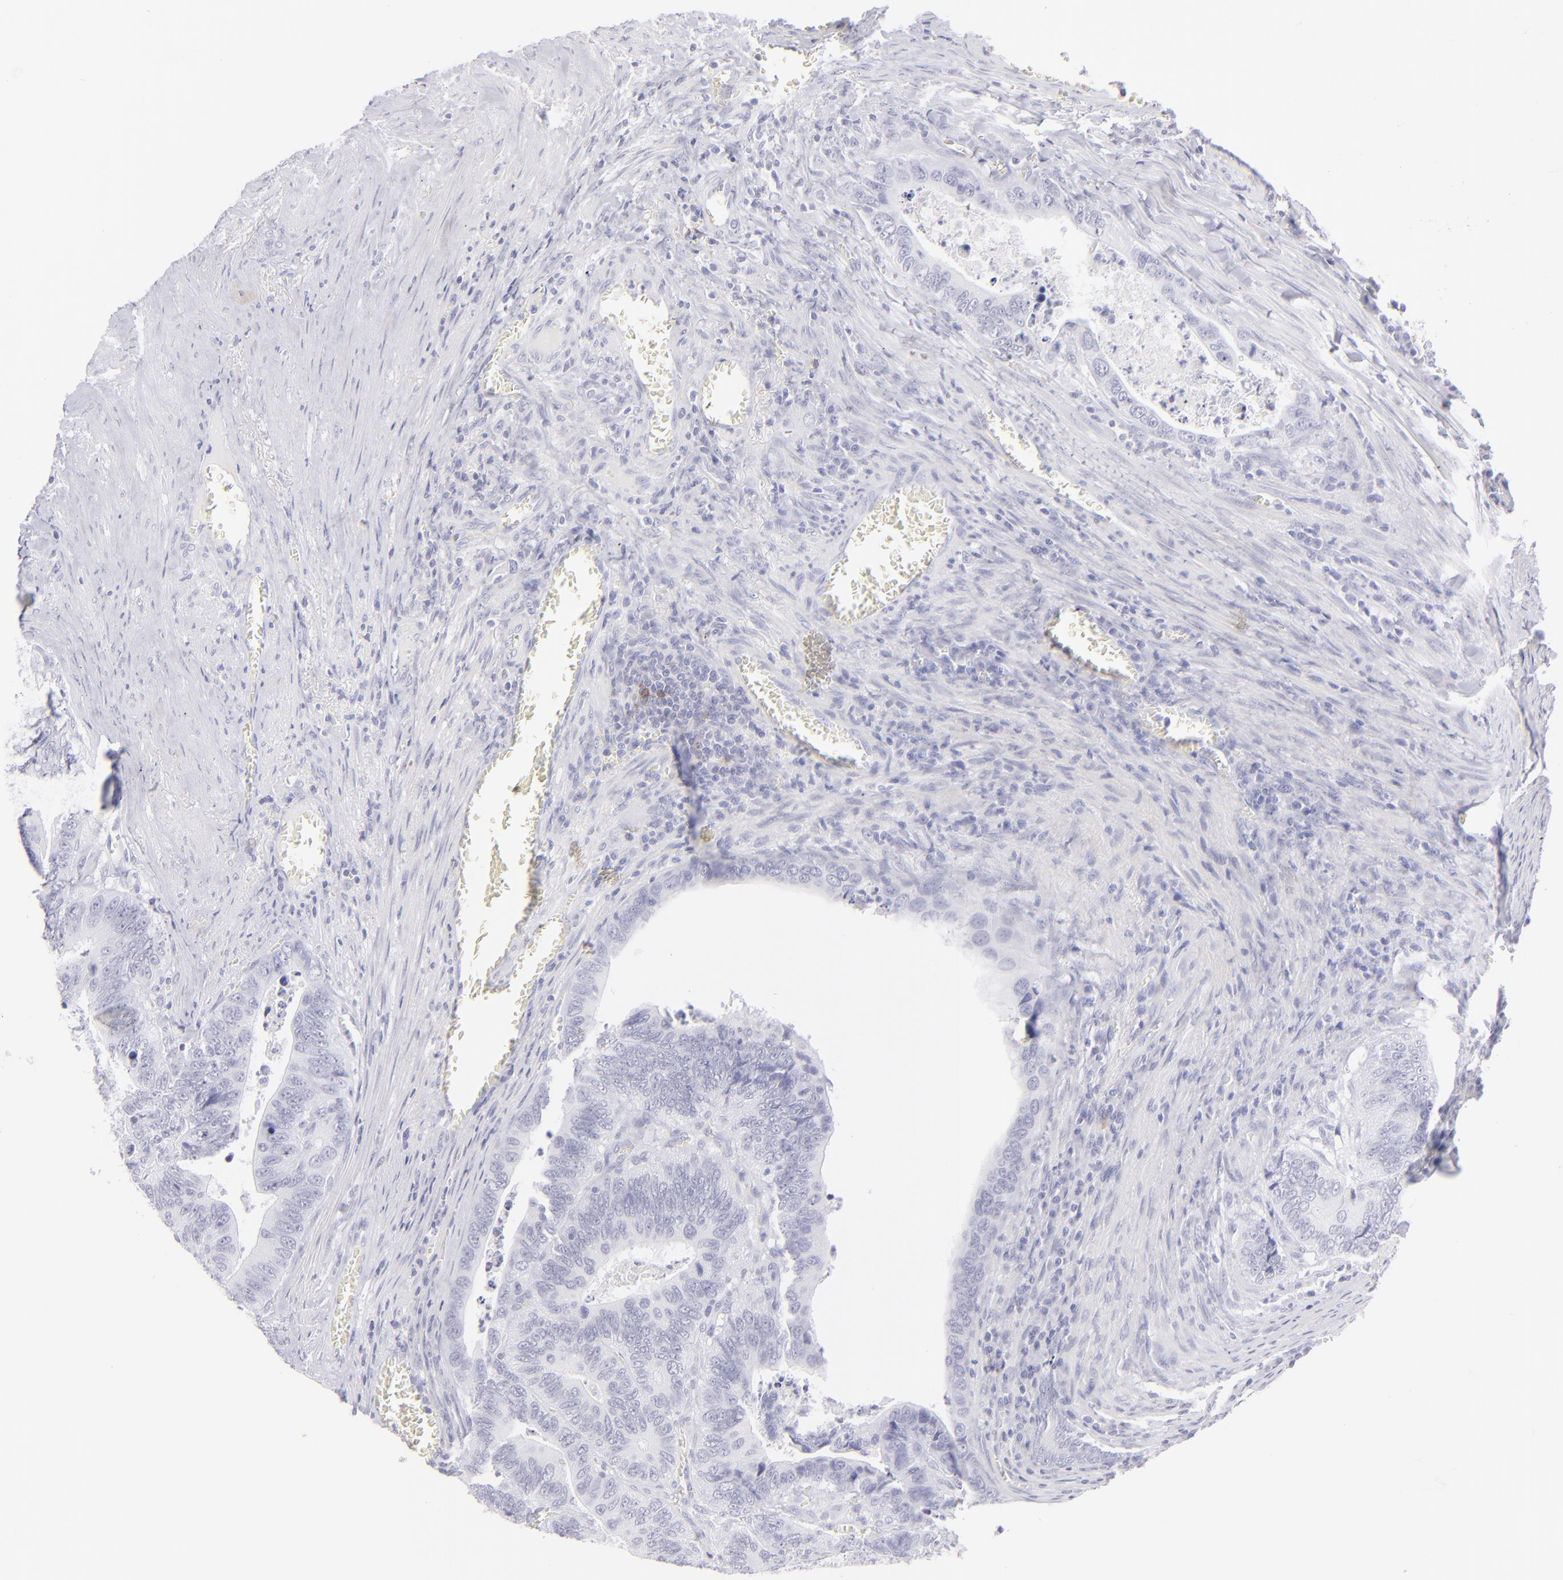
{"staining": {"intensity": "negative", "quantity": "none", "location": "none"}, "tissue": "colorectal cancer", "cell_type": "Tumor cells", "image_type": "cancer", "snomed": [{"axis": "morphology", "description": "Adenocarcinoma, NOS"}, {"axis": "topography", "description": "Colon"}], "caption": "DAB immunohistochemical staining of human colorectal adenocarcinoma exhibits no significant staining in tumor cells.", "gene": "FCER2", "patient": {"sex": "male", "age": 72}}